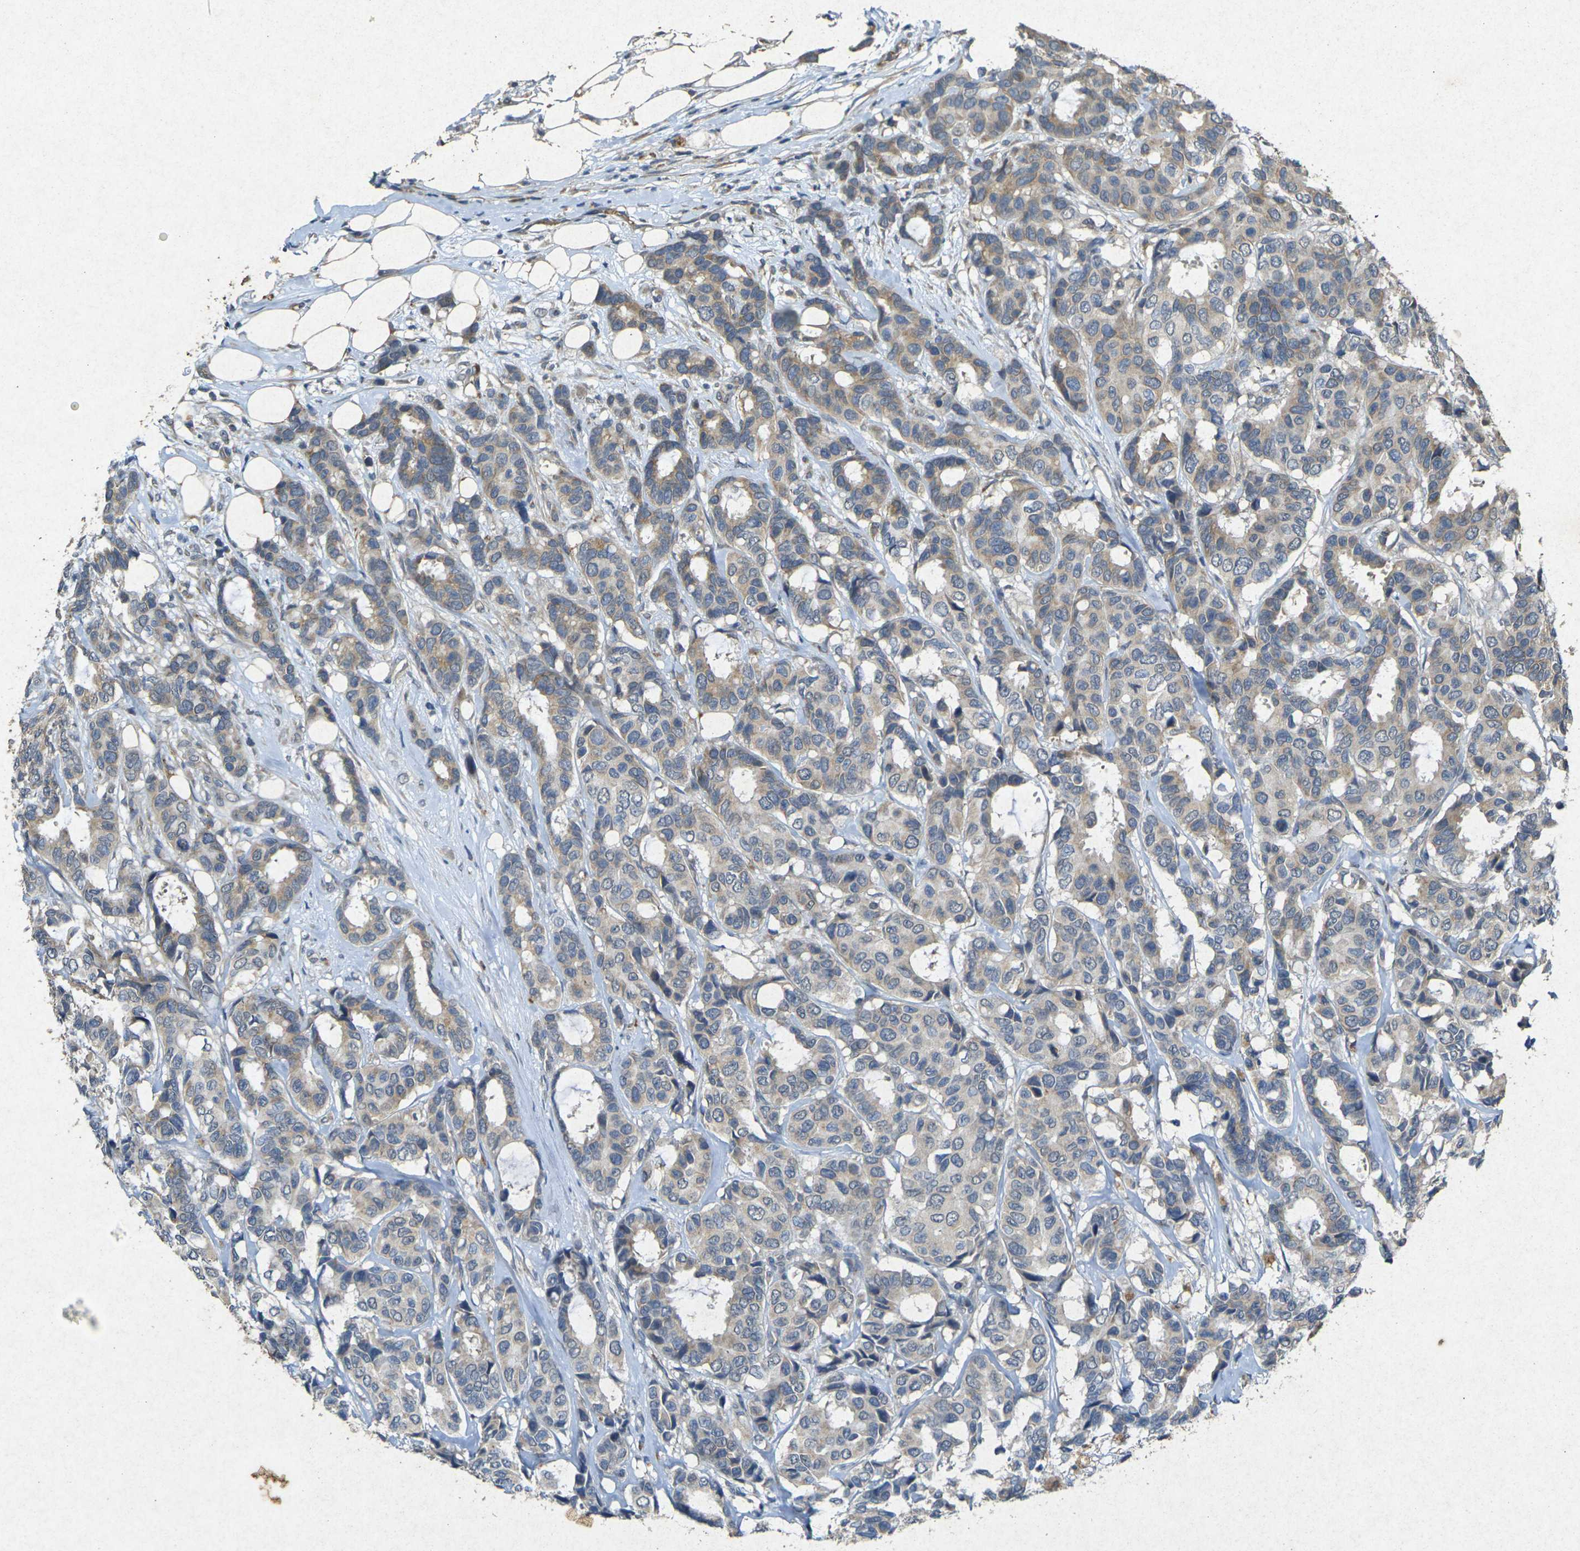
{"staining": {"intensity": "moderate", "quantity": ">75%", "location": "cytoplasmic/membranous"}, "tissue": "breast cancer", "cell_type": "Tumor cells", "image_type": "cancer", "snomed": [{"axis": "morphology", "description": "Duct carcinoma"}, {"axis": "topography", "description": "Breast"}], "caption": "An image of infiltrating ductal carcinoma (breast) stained for a protein exhibits moderate cytoplasmic/membranous brown staining in tumor cells.", "gene": "RGMA", "patient": {"sex": "female", "age": 87}}